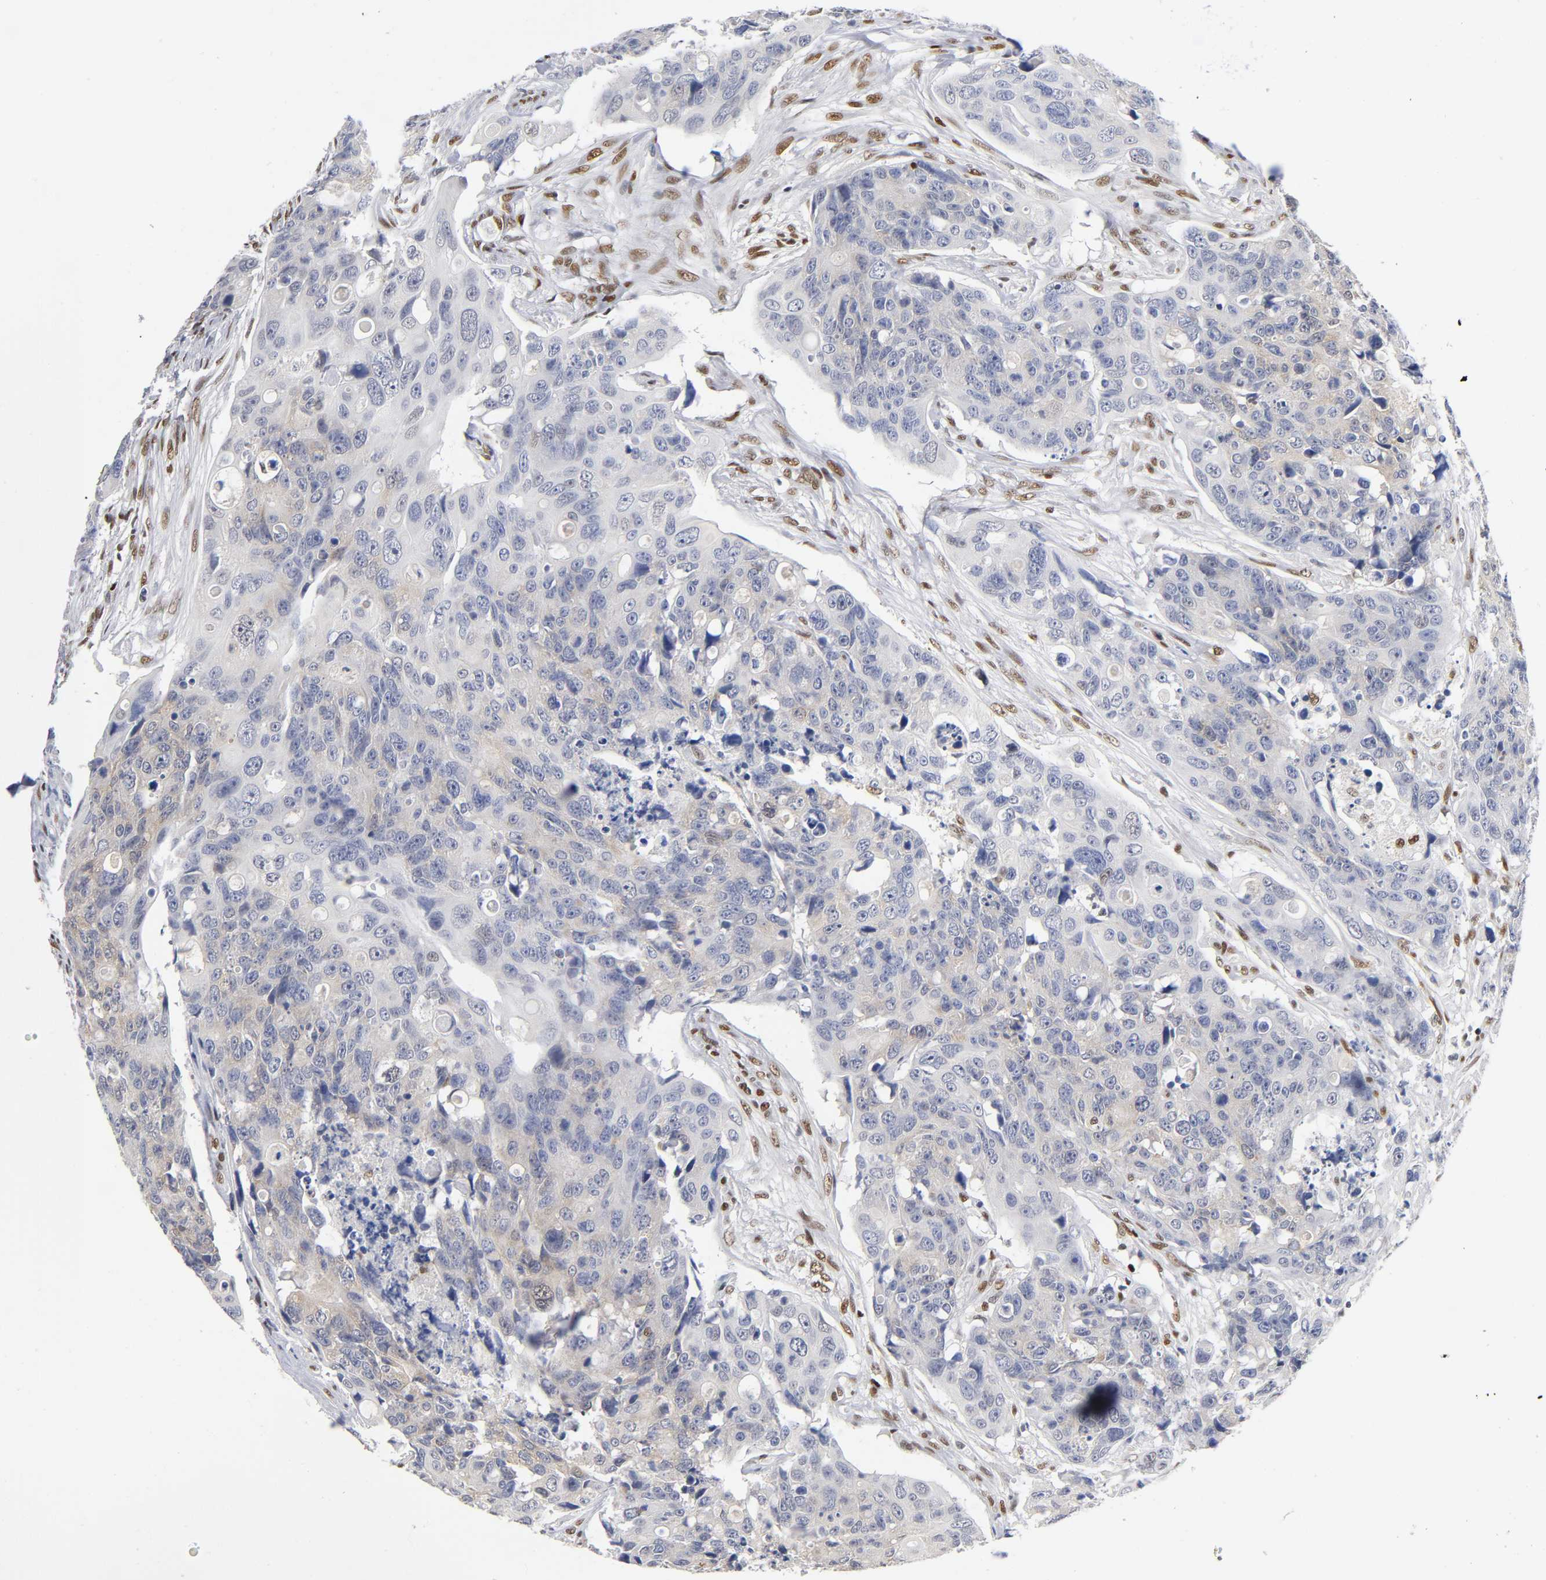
{"staining": {"intensity": "weak", "quantity": "25%-75%", "location": "cytoplasmic/membranous"}, "tissue": "colorectal cancer", "cell_type": "Tumor cells", "image_type": "cancer", "snomed": [{"axis": "morphology", "description": "Adenocarcinoma, NOS"}, {"axis": "topography", "description": "Colon"}], "caption": "Immunohistochemical staining of human colorectal adenocarcinoma exhibits weak cytoplasmic/membranous protein expression in about 25%-75% of tumor cells. (DAB IHC with brightfield microscopy, high magnification).", "gene": "NR3C1", "patient": {"sex": "female", "age": 57}}